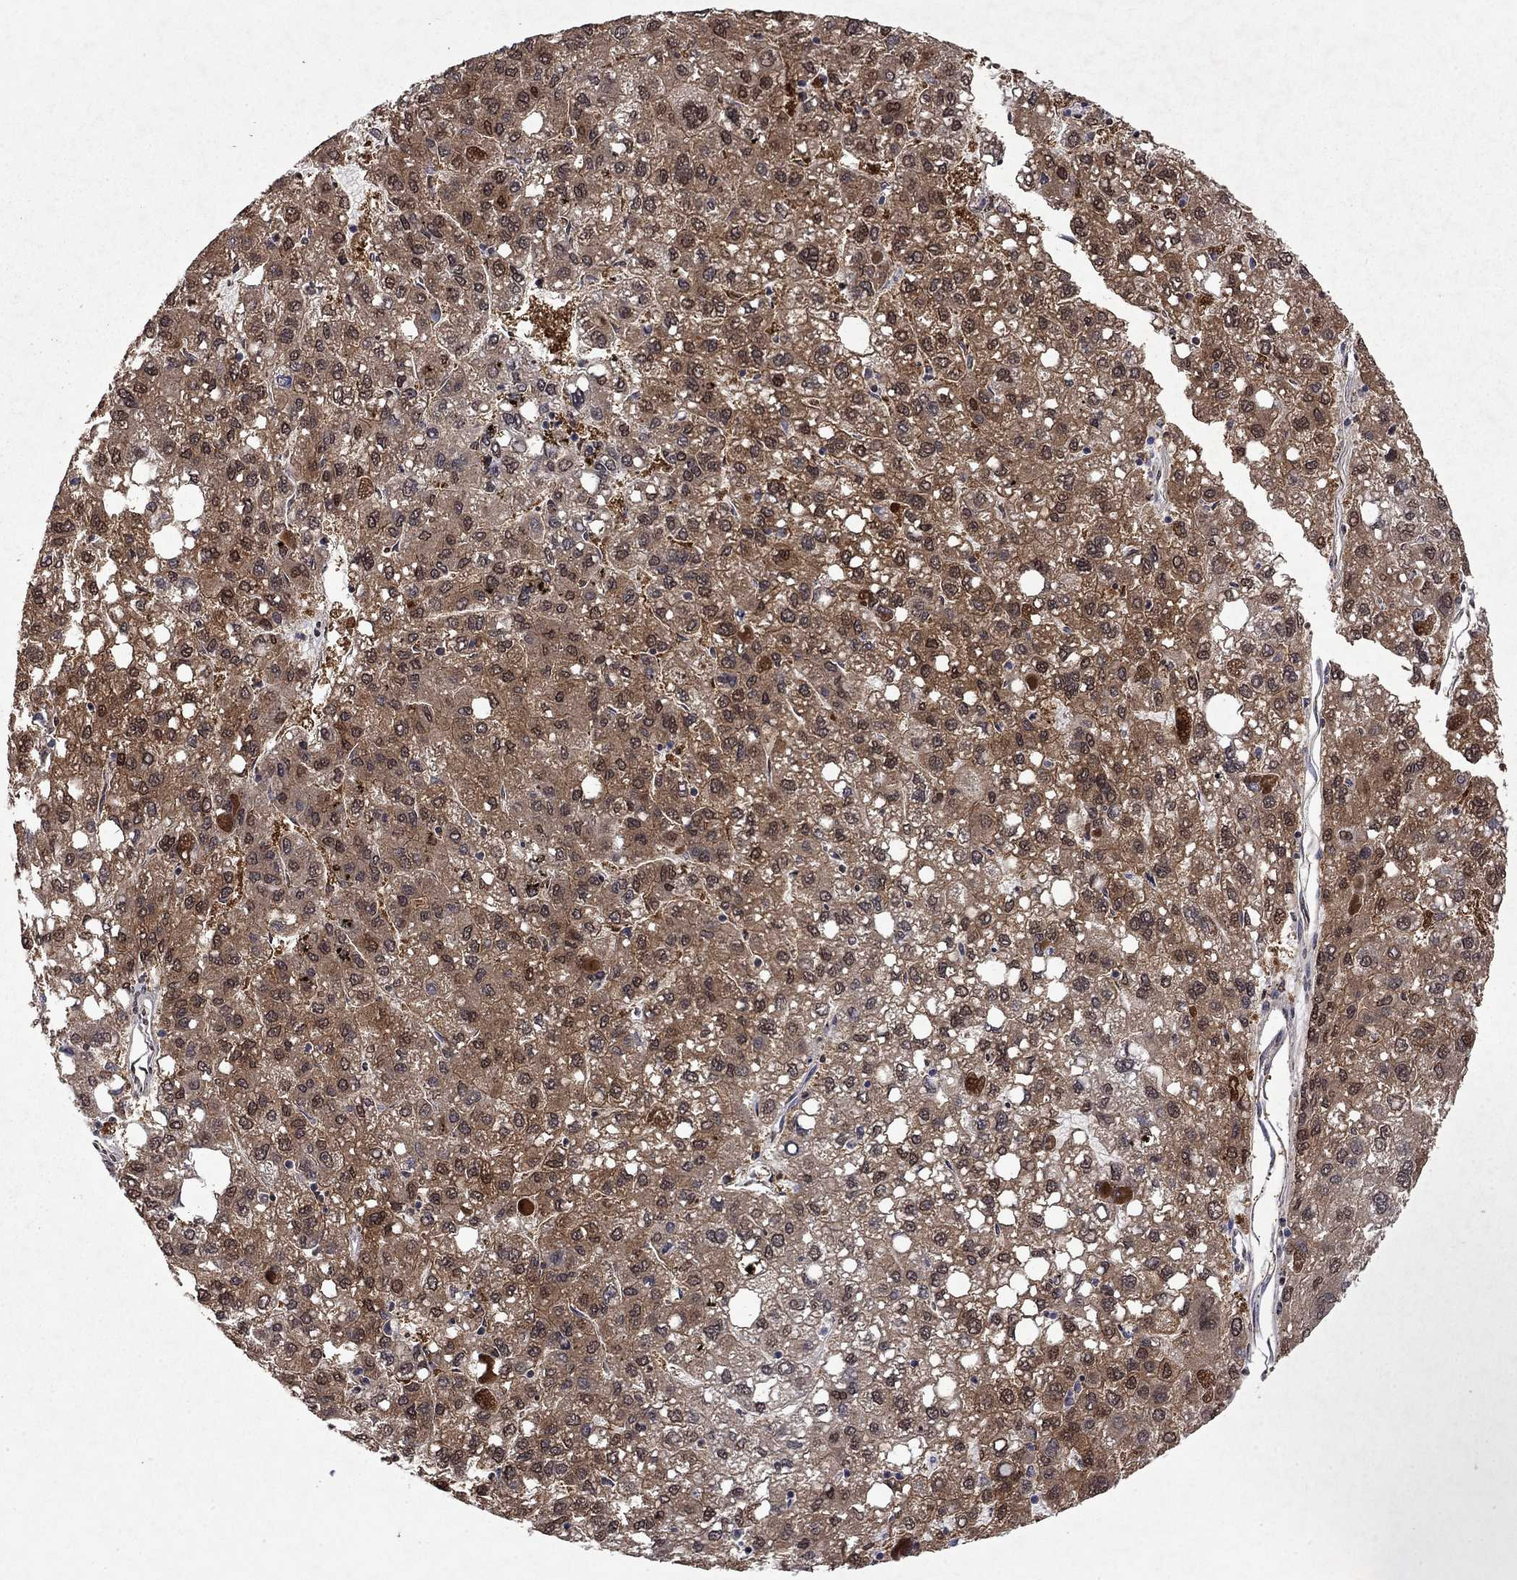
{"staining": {"intensity": "moderate", "quantity": "25%-75%", "location": "cytoplasmic/membranous,nuclear"}, "tissue": "liver cancer", "cell_type": "Tumor cells", "image_type": "cancer", "snomed": [{"axis": "morphology", "description": "Carcinoma, Hepatocellular, NOS"}, {"axis": "topography", "description": "Liver"}], "caption": "Immunohistochemical staining of human liver cancer reveals moderate cytoplasmic/membranous and nuclear protein positivity in about 25%-75% of tumor cells.", "gene": "TTC38", "patient": {"sex": "female", "age": 82}}